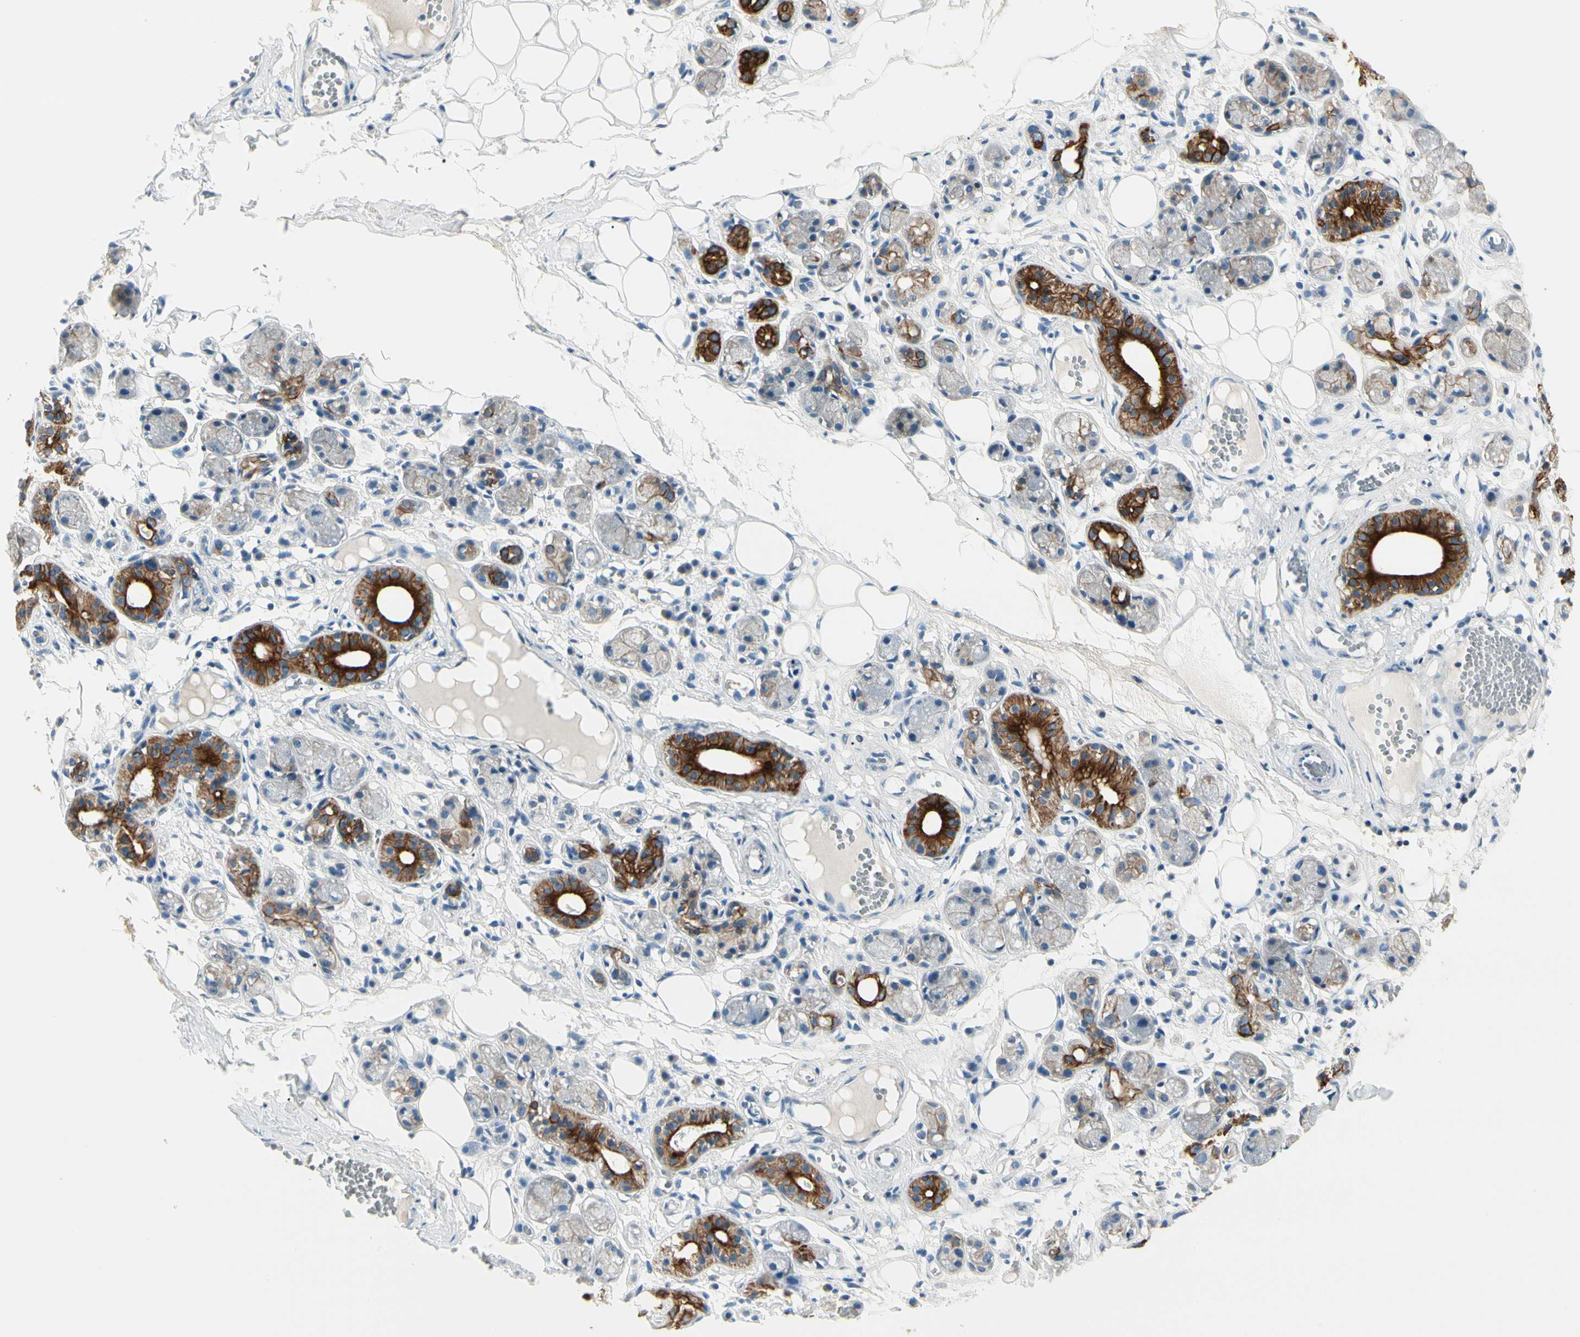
{"staining": {"intensity": "negative", "quantity": "none", "location": "none"}, "tissue": "adipose tissue", "cell_type": "Adipocytes", "image_type": "normal", "snomed": [{"axis": "morphology", "description": "Normal tissue, NOS"}, {"axis": "morphology", "description": "Inflammation, NOS"}, {"axis": "topography", "description": "Vascular tissue"}, {"axis": "topography", "description": "Salivary gland"}], "caption": "The IHC histopathology image has no significant positivity in adipocytes of adipose tissue. Nuclei are stained in blue.", "gene": "DUSP12", "patient": {"sex": "female", "age": 75}}